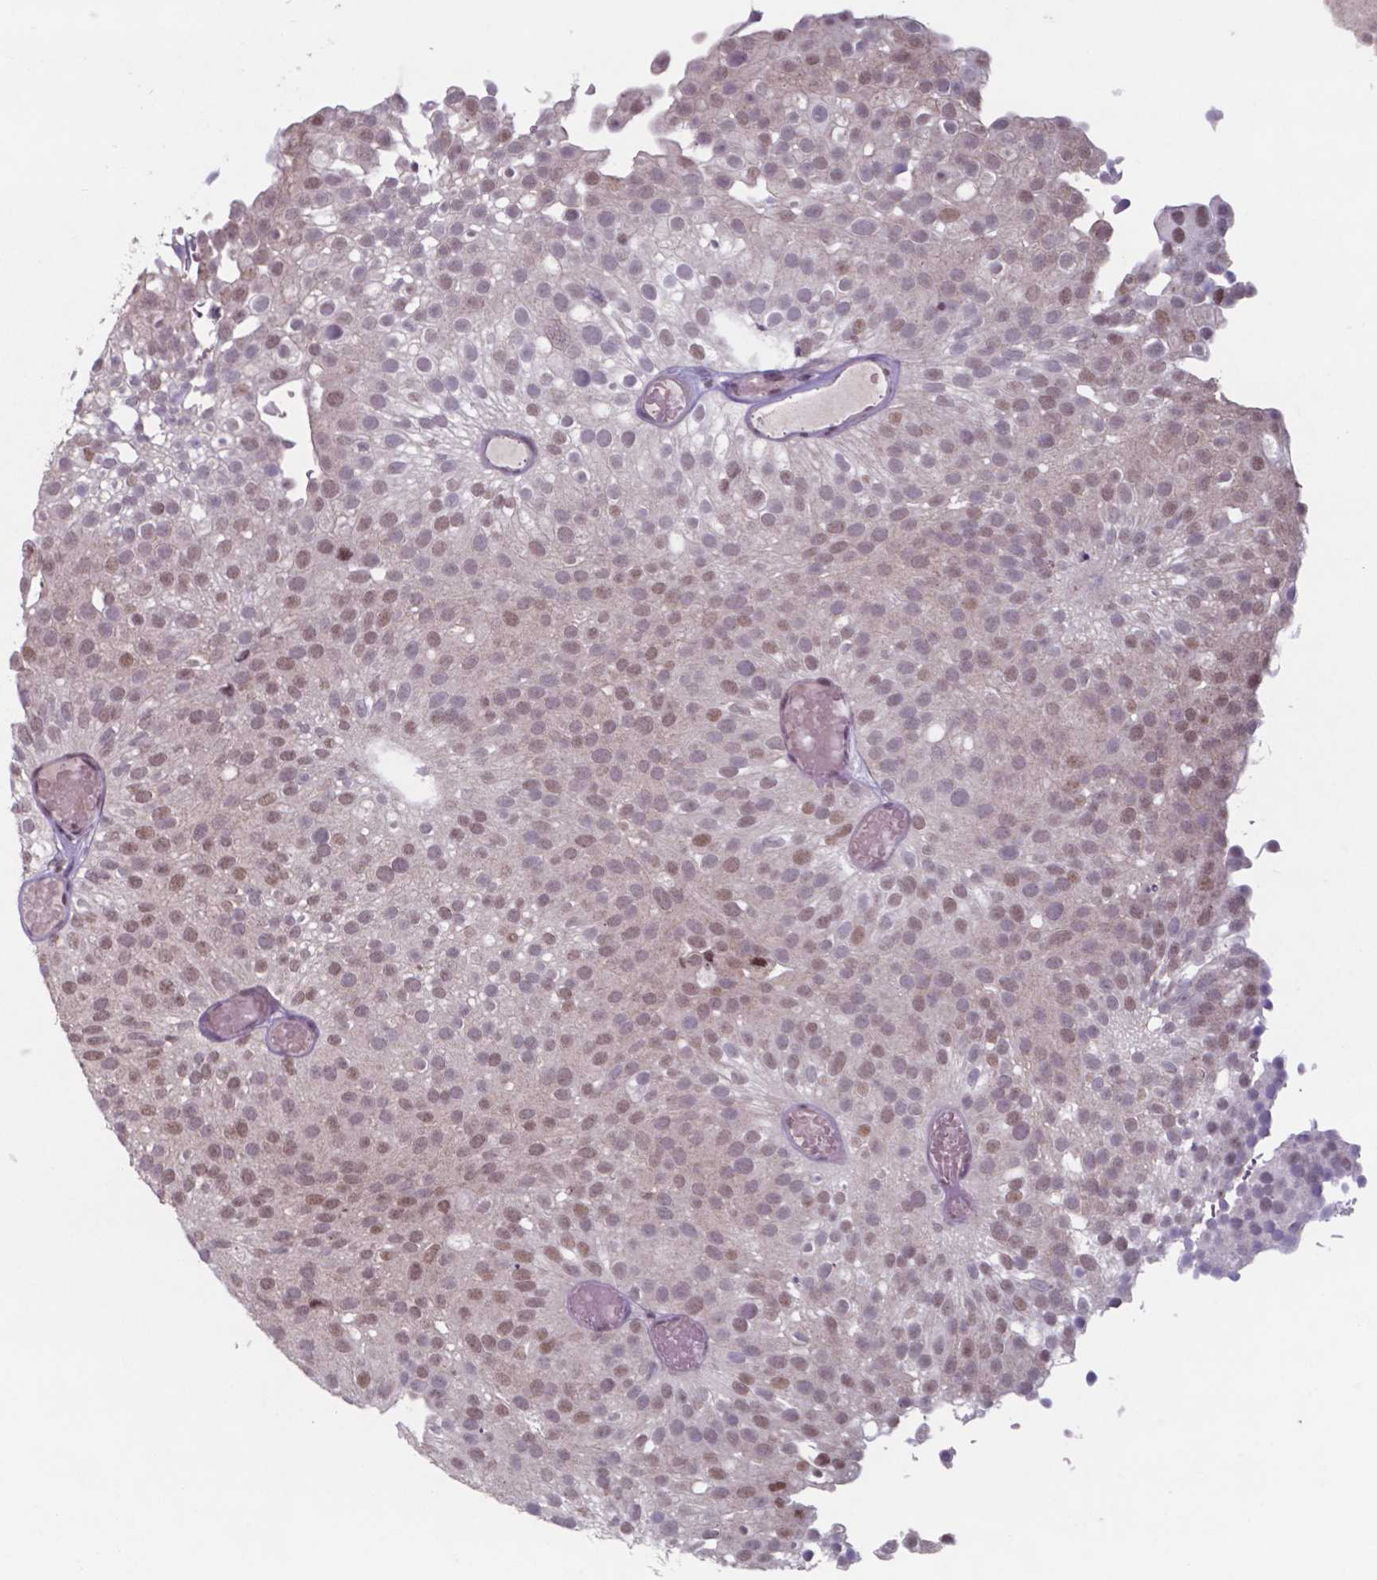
{"staining": {"intensity": "moderate", "quantity": "25%-75%", "location": "nuclear"}, "tissue": "urothelial cancer", "cell_type": "Tumor cells", "image_type": "cancer", "snomed": [{"axis": "morphology", "description": "Urothelial carcinoma, Low grade"}, {"axis": "topography", "description": "Urinary bladder"}], "caption": "Immunohistochemistry (IHC) of urothelial cancer demonstrates medium levels of moderate nuclear staining in about 25%-75% of tumor cells.", "gene": "UBA1", "patient": {"sex": "male", "age": 78}}